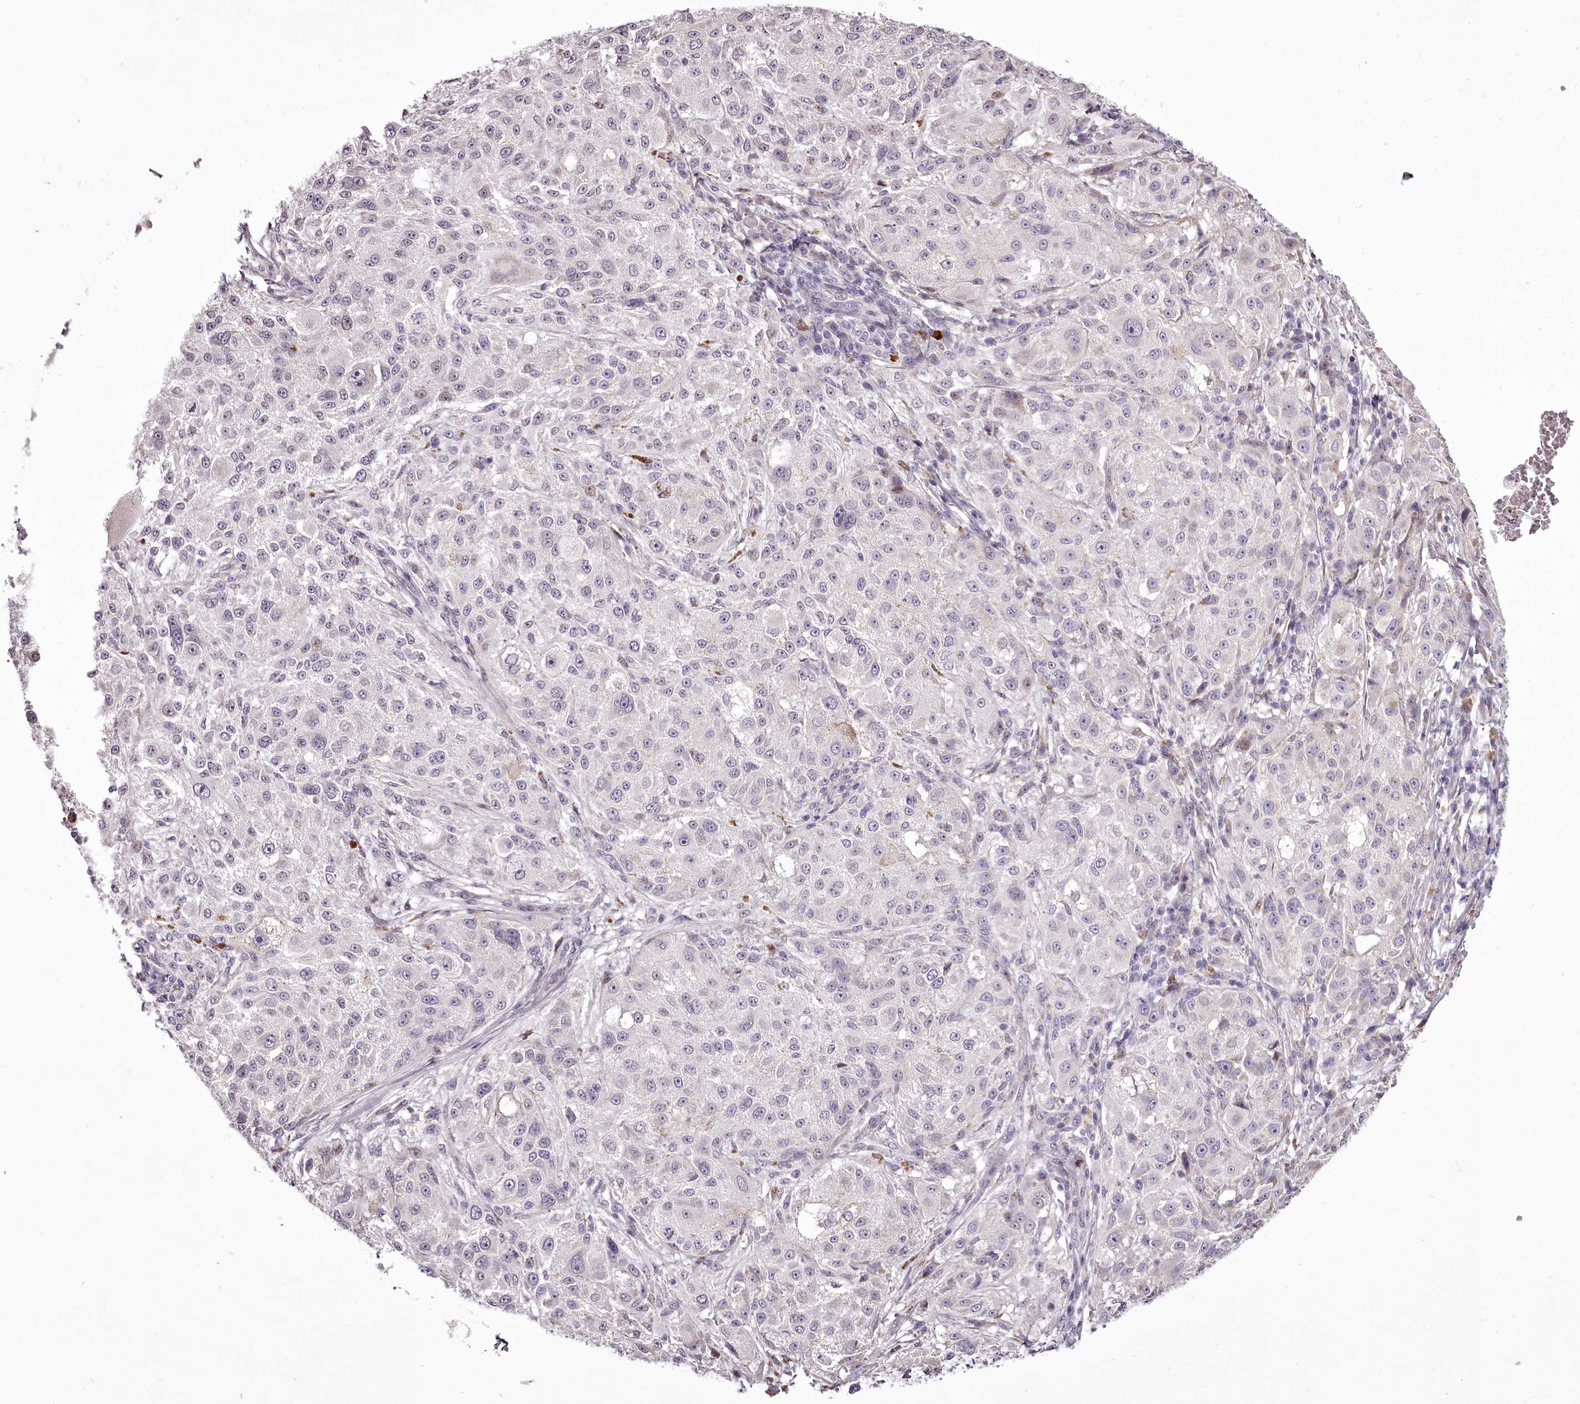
{"staining": {"intensity": "negative", "quantity": "none", "location": "none"}, "tissue": "melanoma", "cell_type": "Tumor cells", "image_type": "cancer", "snomed": [{"axis": "morphology", "description": "Necrosis, NOS"}, {"axis": "morphology", "description": "Malignant melanoma, NOS"}, {"axis": "topography", "description": "Skin"}], "caption": "High power microscopy micrograph of an immunohistochemistry (IHC) histopathology image of melanoma, revealing no significant staining in tumor cells. (DAB (3,3'-diaminobenzidine) immunohistochemistry with hematoxylin counter stain).", "gene": "C1orf56", "patient": {"sex": "female", "age": 87}}